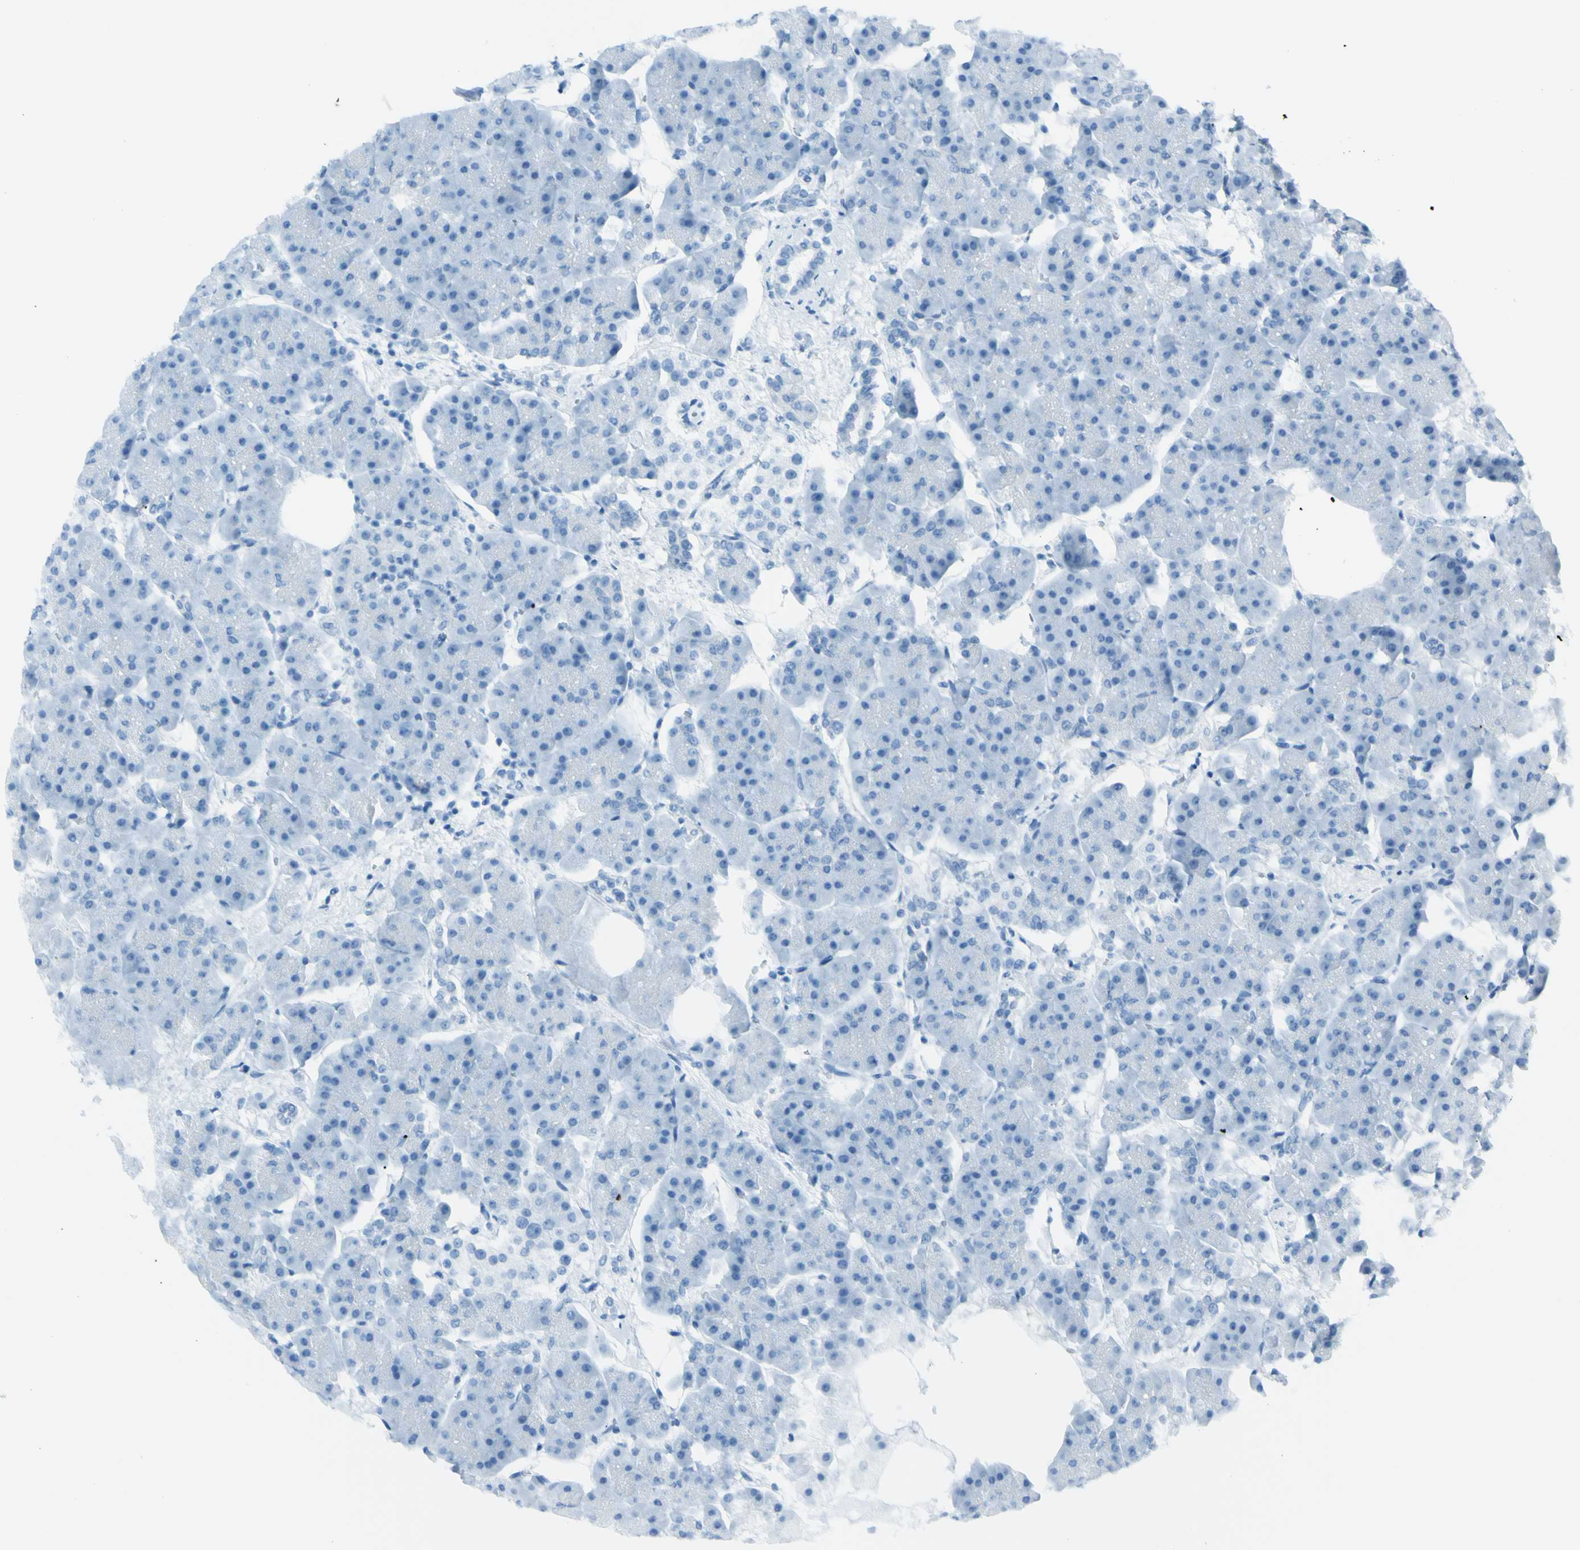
{"staining": {"intensity": "negative", "quantity": "none", "location": "none"}, "tissue": "pancreas", "cell_type": "Exocrine glandular cells", "image_type": "normal", "snomed": [{"axis": "morphology", "description": "Normal tissue, NOS"}, {"axis": "topography", "description": "Pancreas"}], "caption": "High power microscopy photomicrograph of an immunohistochemistry histopathology image of unremarkable pancreas, revealing no significant expression in exocrine glandular cells. Nuclei are stained in blue.", "gene": "AFP", "patient": {"sex": "female", "age": 70}}